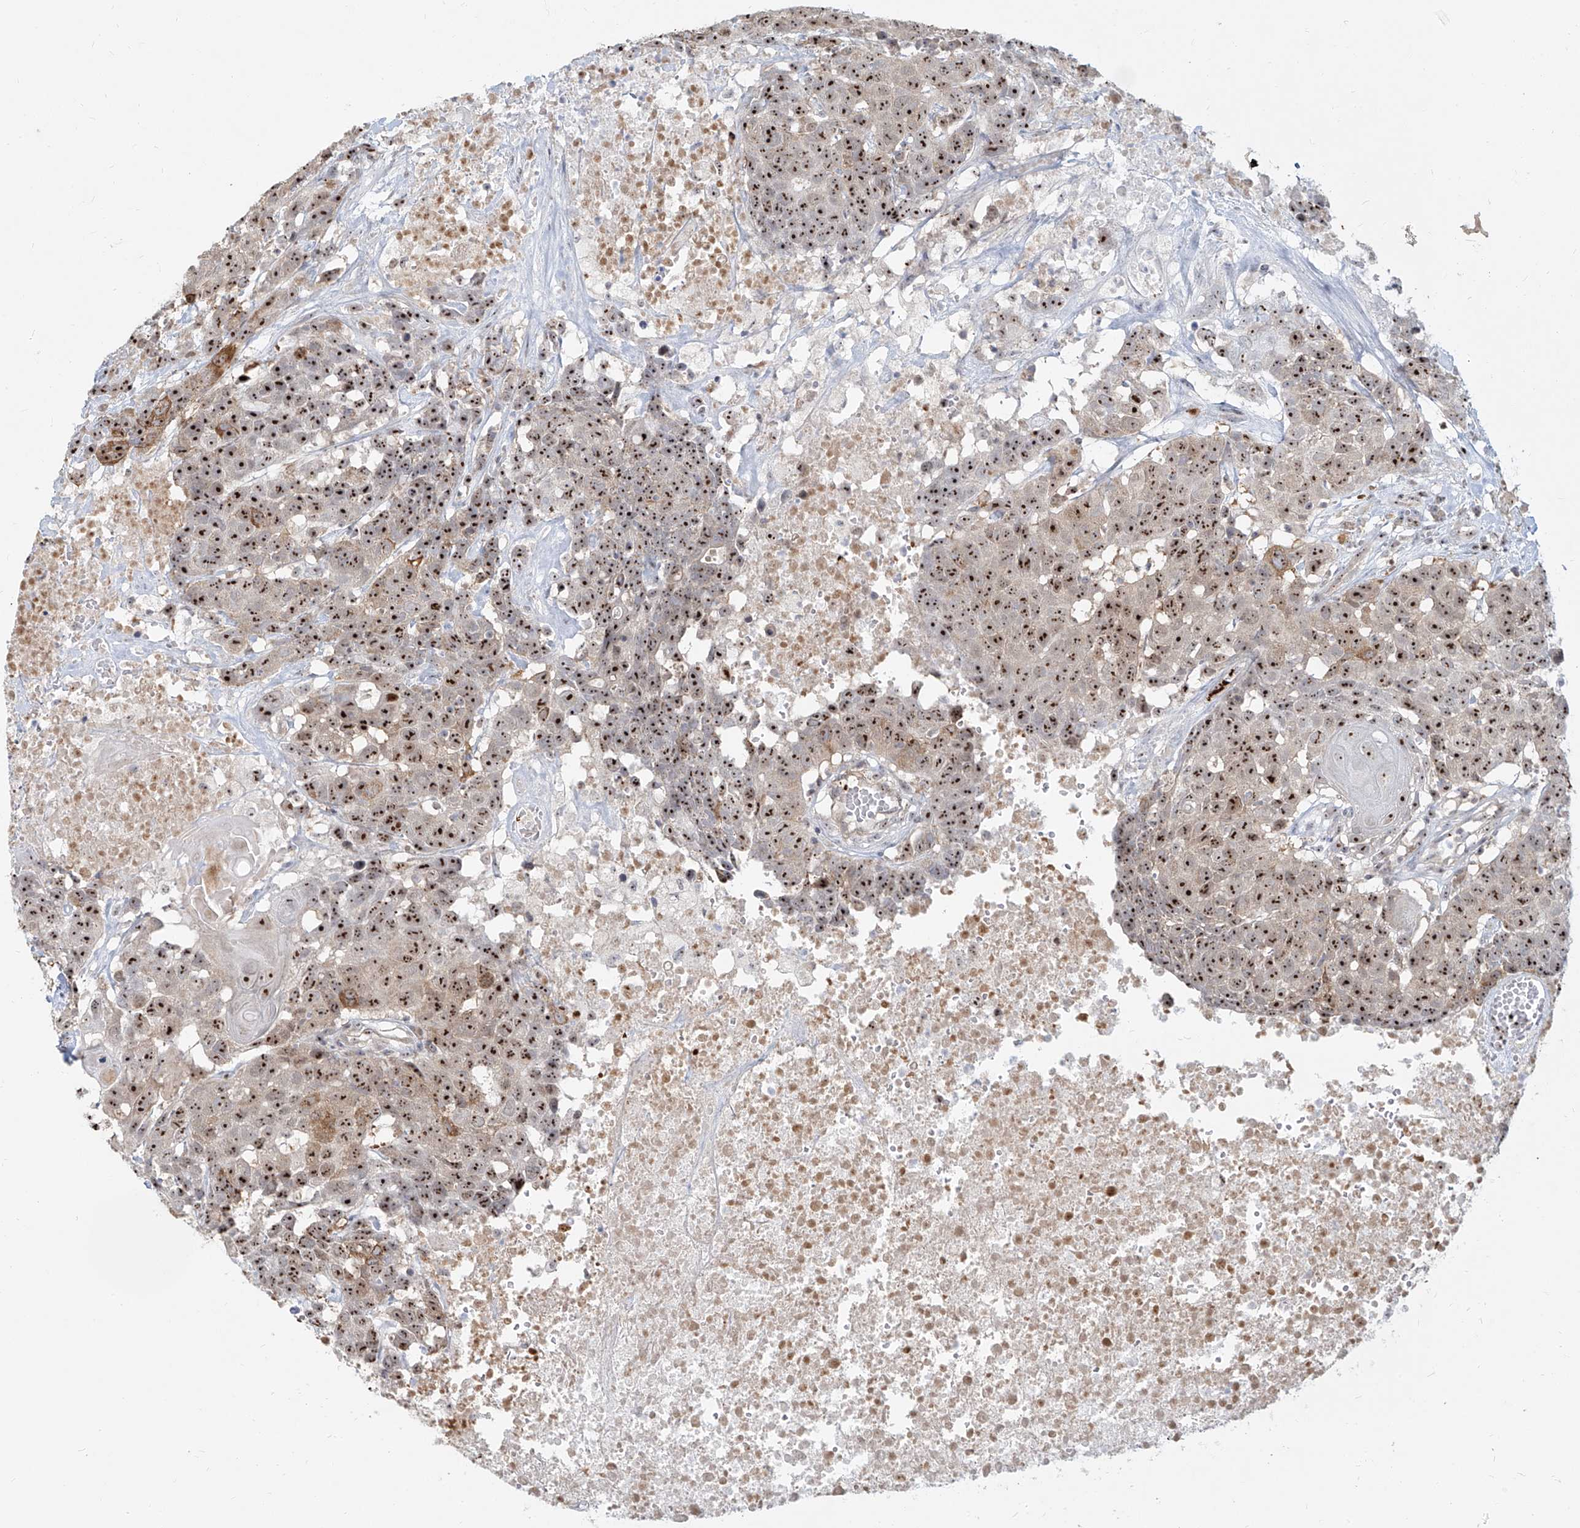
{"staining": {"intensity": "strong", "quantity": ">75%", "location": "cytoplasmic/membranous,nuclear"}, "tissue": "head and neck cancer", "cell_type": "Tumor cells", "image_type": "cancer", "snomed": [{"axis": "morphology", "description": "Squamous cell carcinoma, NOS"}, {"axis": "topography", "description": "Head-Neck"}], "caption": "DAB (3,3'-diaminobenzidine) immunohistochemical staining of human head and neck cancer shows strong cytoplasmic/membranous and nuclear protein expression in approximately >75% of tumor cells.", "gene": "BYSL", "patient": {"sex": "male", "age": 66}}